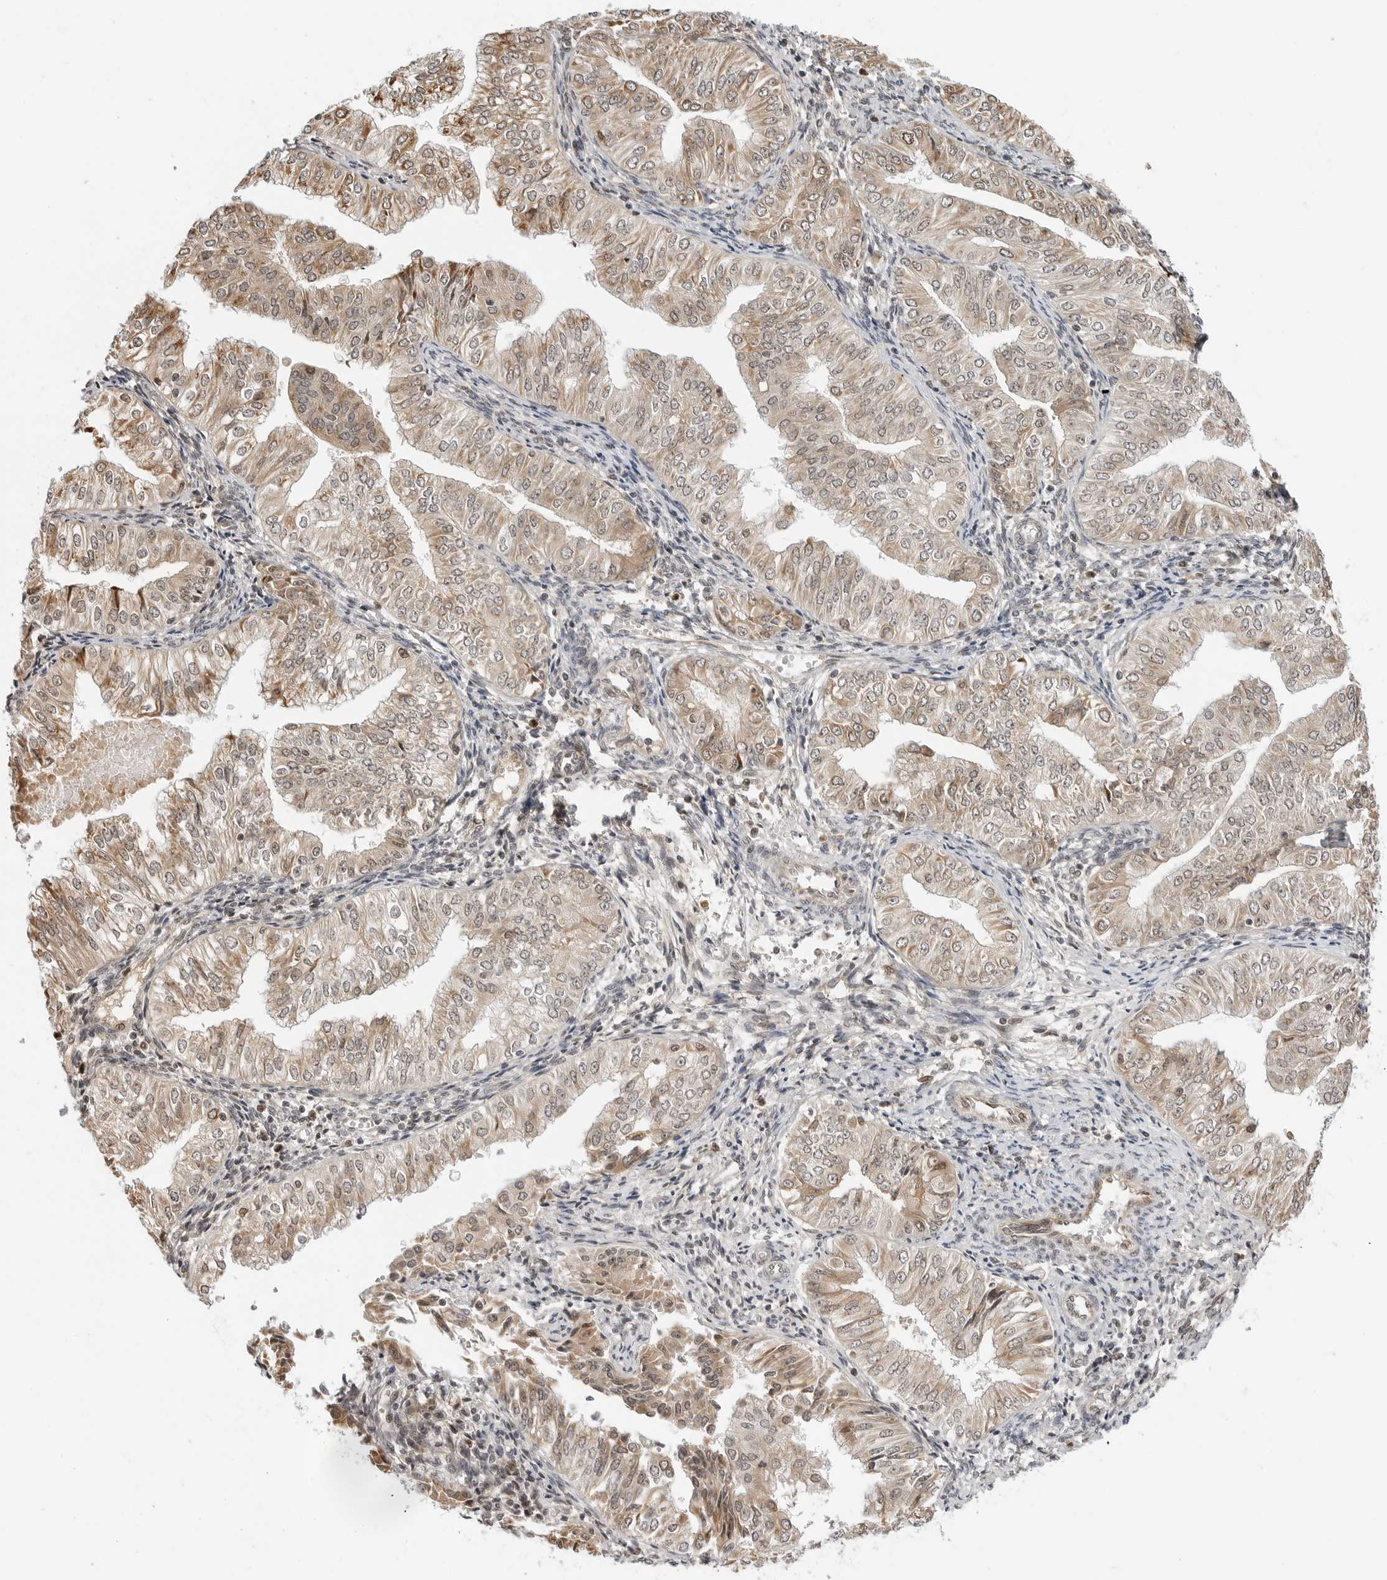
{"staining": {"intensity": "weak", "quantity": "25%-75%", "location": "cytoplasmic/membranous,nuclear"}, "tissue": "endometrial cancer", "cell_type": "Tumor cells", "image_type": "cancer", "snomed": [{"axis": "morphology", "description": "Normal tissue, NOS"}, {"axis": "morphology", "description": "Adenocarcinoma, NOS"}, {"axis": "topography", "description": "Endometrium"}], "caption": "Weak cytoplasmic/membranous and nuclear protein staining is identified in about 25%-75% of tumor cells in endometrial cancer. (IHC, brightfield microscopy, high magnification).", "gene": "TIPRL", "patient": {"sex": "female", "age": 53}}